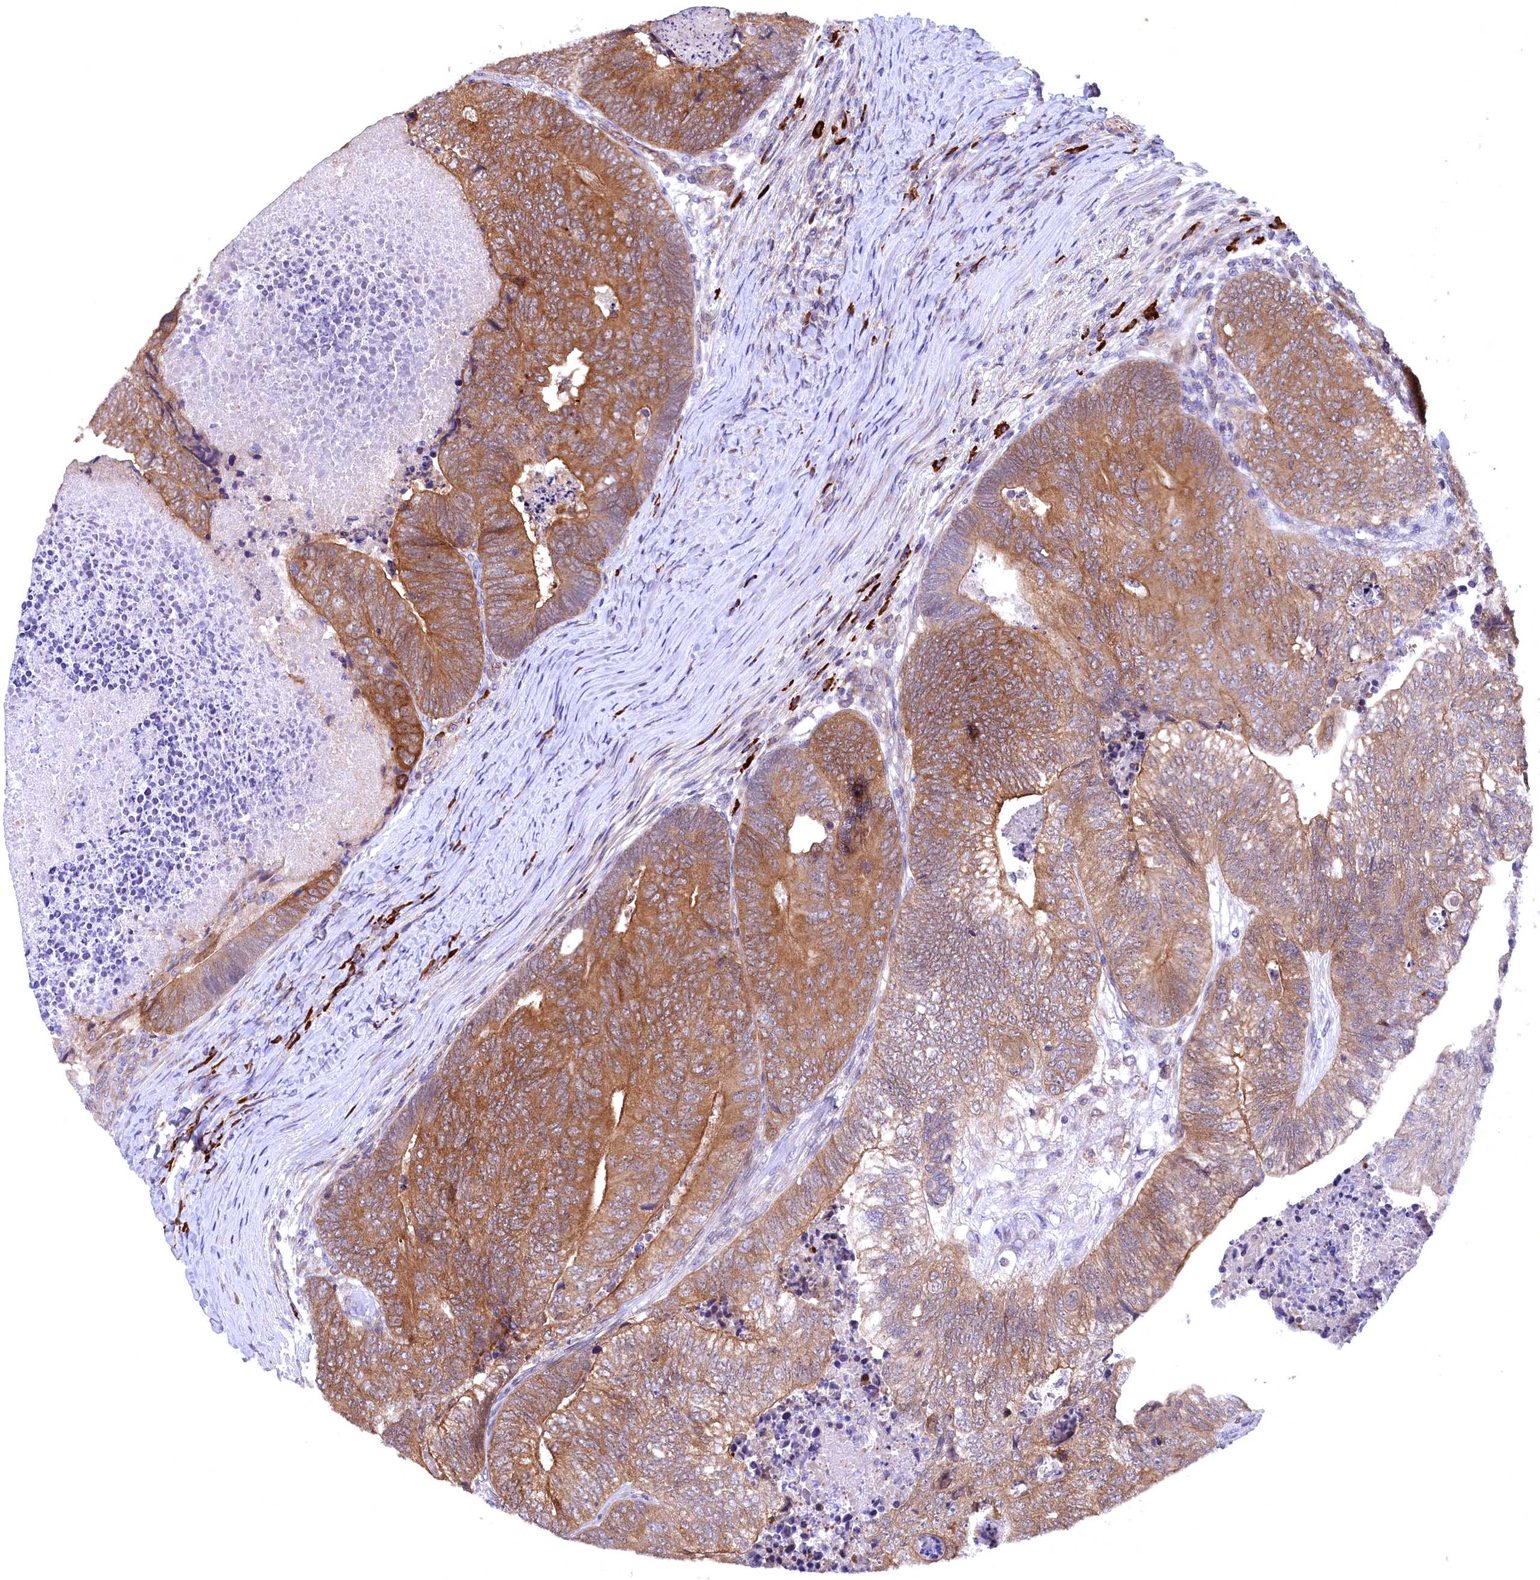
{"staining": {"intensity": "moderate", "quantity": ">75%", "location": "cytoplasmic/membranous"}, "tissue": "colorectal cancer", "cell_type": "Tumor cells", "image_type": "cancer", "snomed": [{"axis": "morphology", "description": "Adenocarcinoma, NOS"}, {"axis": "topography", "description": "Colon"}], "caption": "DAB immunohistochemical staining of colorectal cancer (adenocarcinoma) displays moderate cytoplasmic/membranous protein positivity in about >75% of tumor cells. (DAB (3,3'-diaminobenzidine) = brown stain, brightfield microscopy at high magnification).", "gene": "JPT2", "patient": {"sex": "female", "age": 67}}